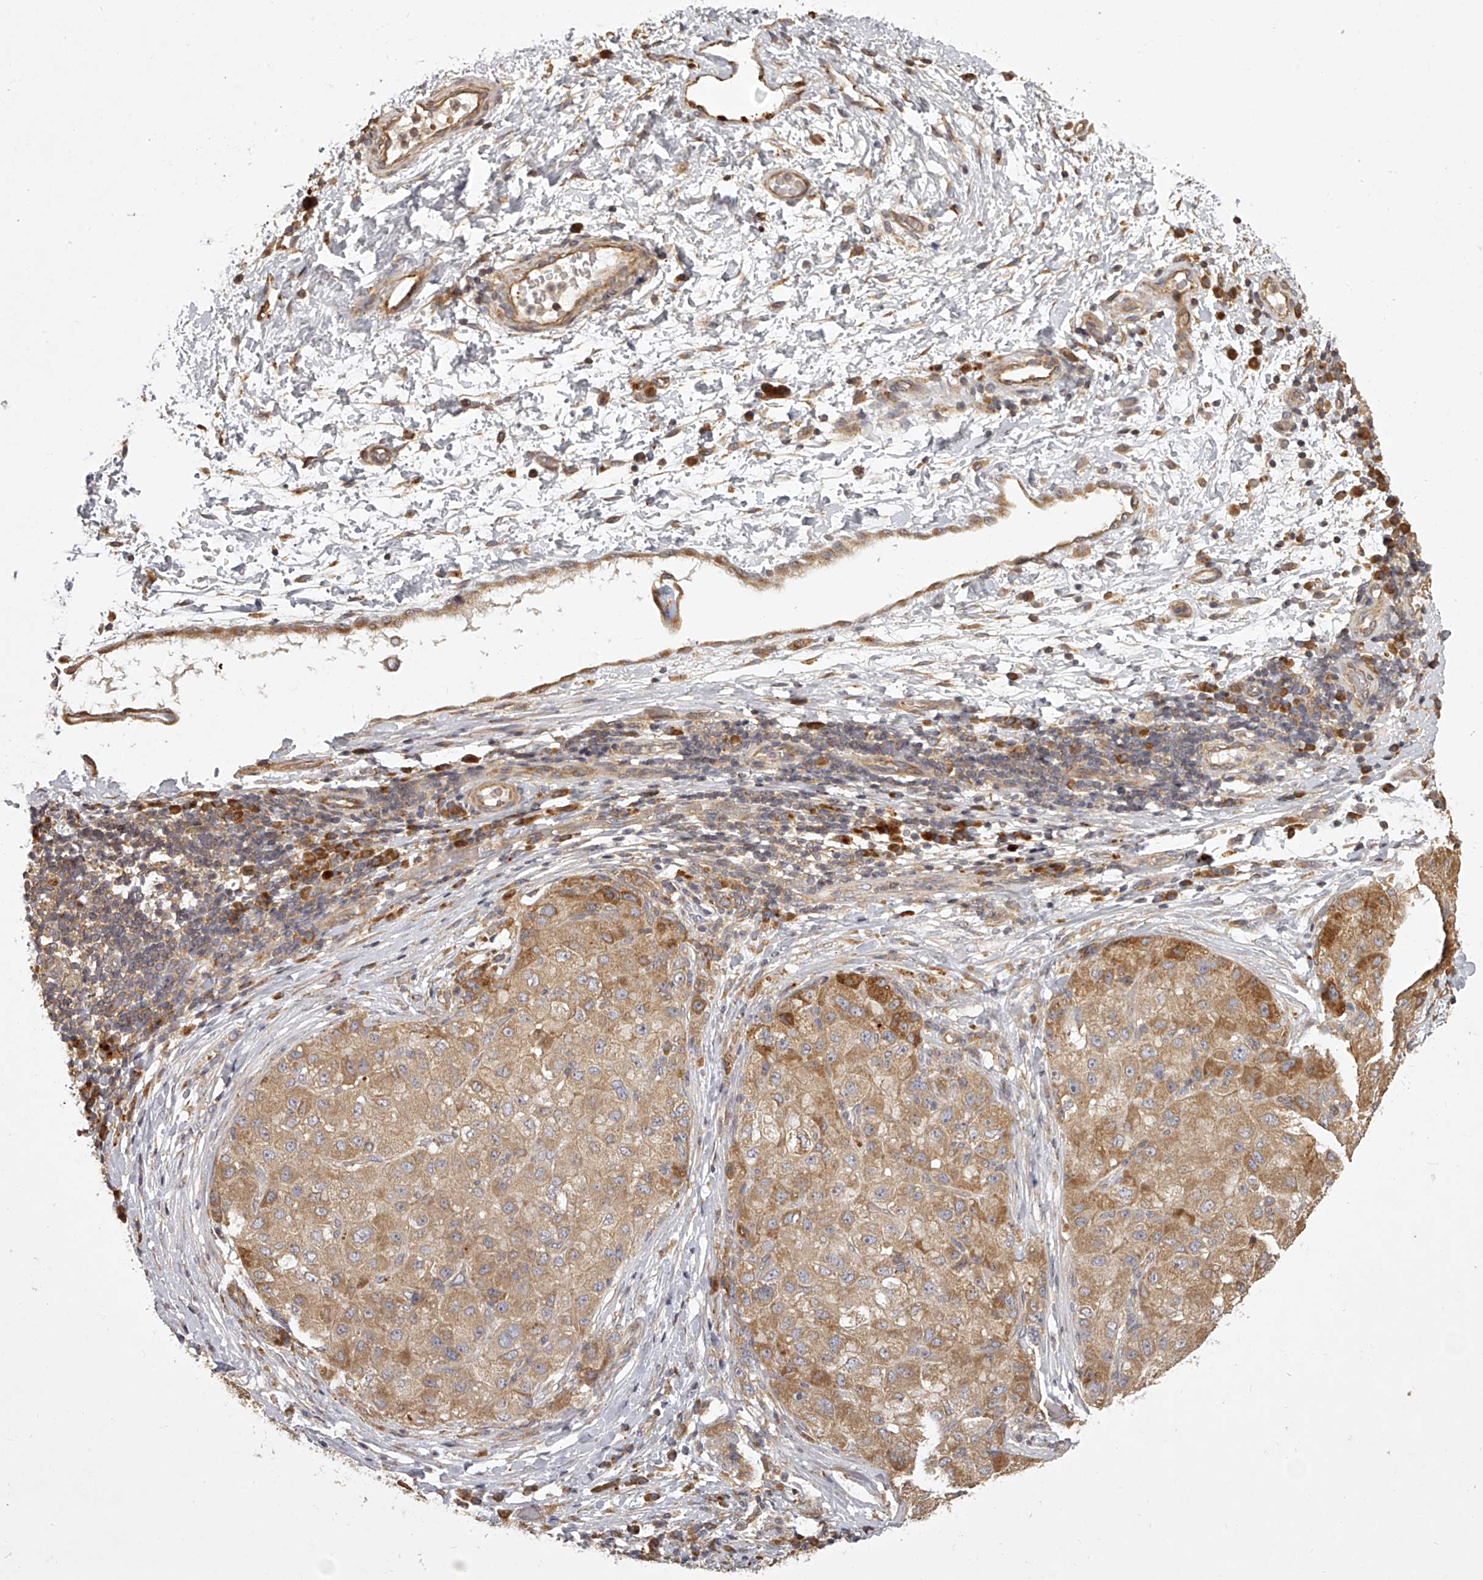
{"staining": {"intensity": "moderate", "quantity": ">75%", "location": "cytoplasmic/membranous"}, "tissue": "liver cancer", "cell_type": "Tumor cells", "image_type": "cancer", "snomed": [{"axis": "morphology", "description": "Carcinoma, Hepatocellular, NOS"}, {"axis": "topography", "description": "Liver"}], "caption": "IHC staining of hepatocellular carcinoma (liver), which exhibits medium levels of moderate cytoplasmic/membranous positivity in approximately >75% of tumor cells indicating moderate cytoplasmic/membranous protein expression. The staining was performed using DAB (brown) for protein detection and nuclei were counterstained in hematoxylin (blue).", "gene": "DOCK9", "patient": {"sex": "male", "age": 80}}